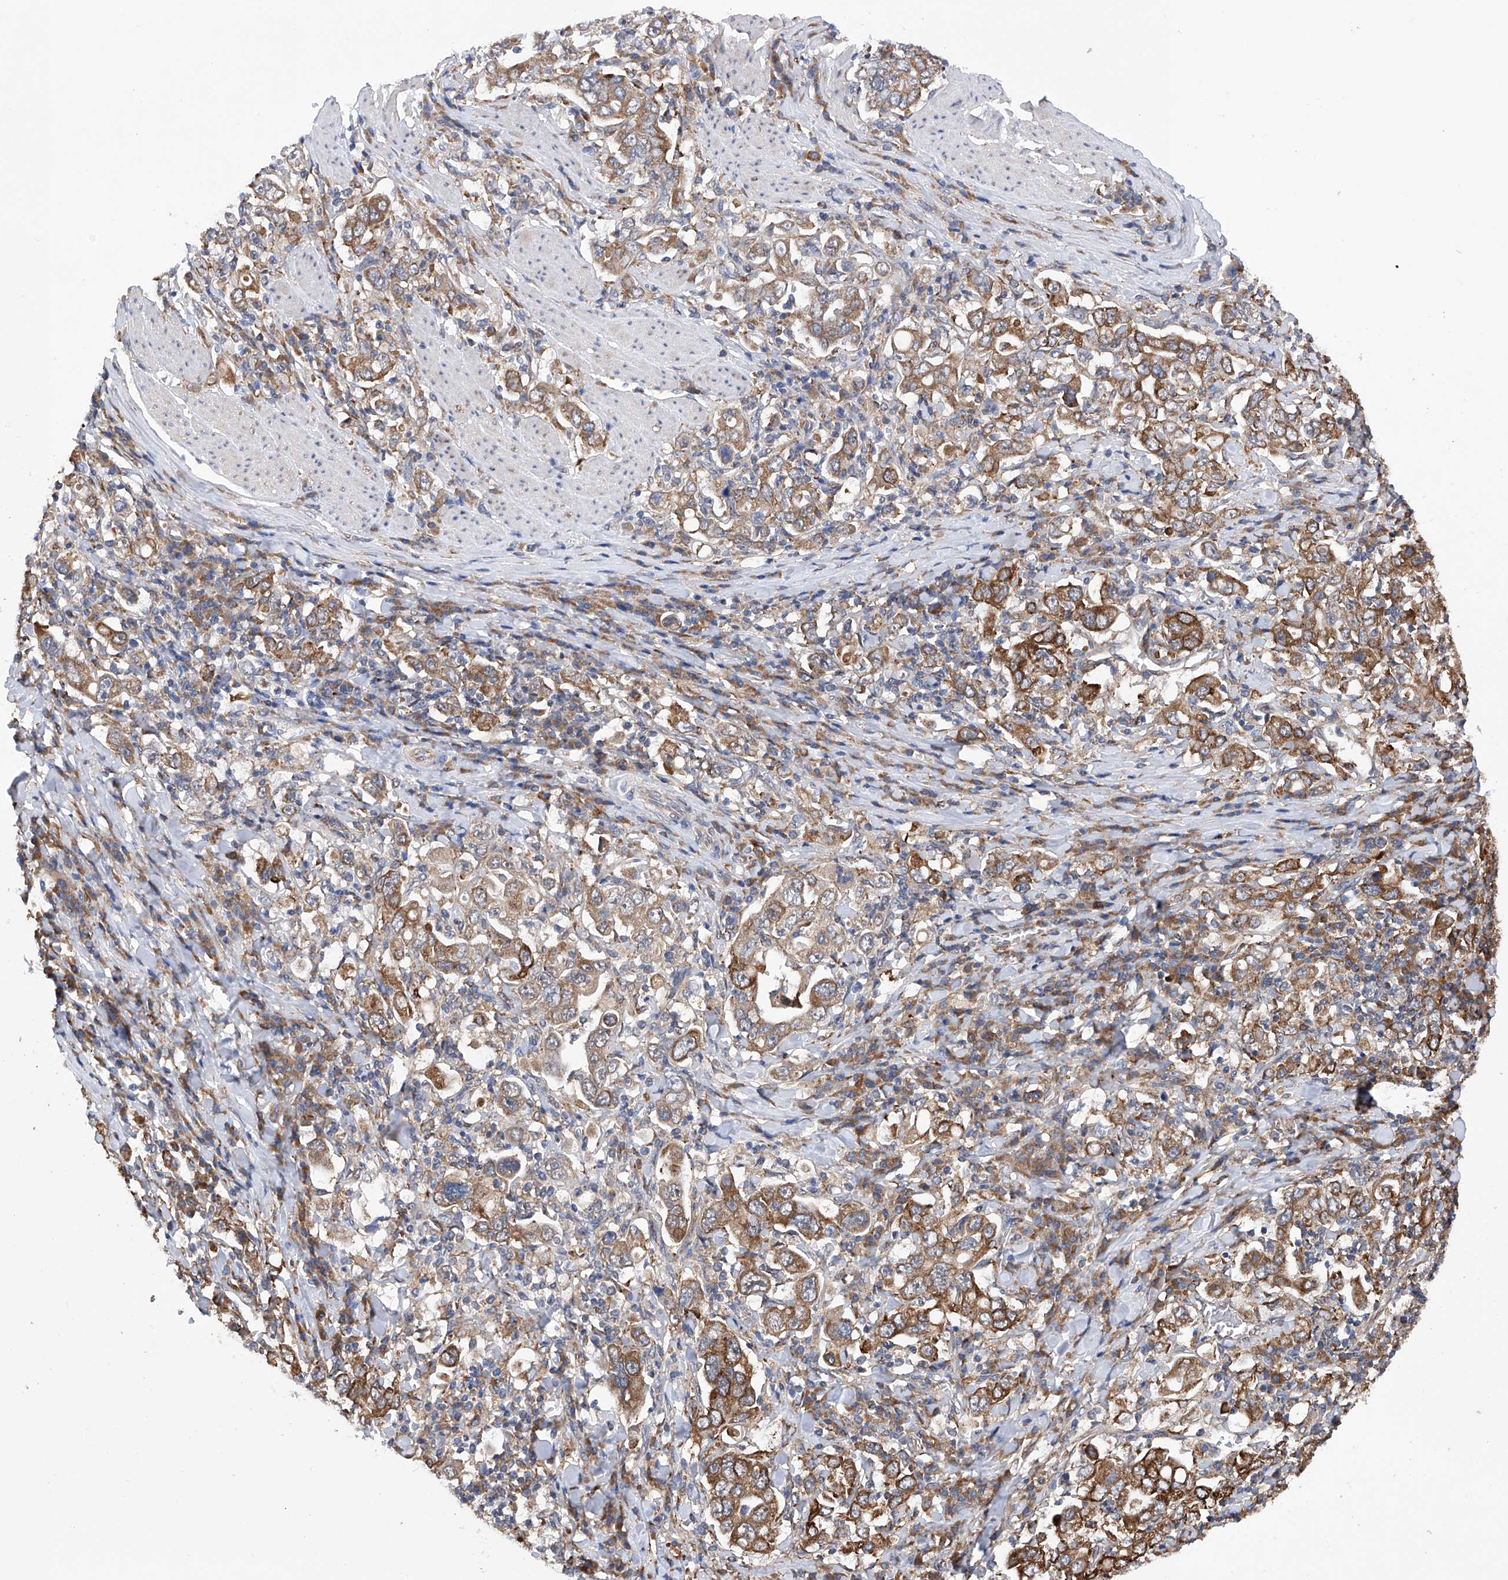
{"staining": {"intensity": "moderate", "quantity": ">75%", "location": "cytoplasmic/membranous"}, "tissue": "stomach cancer", "cell_type": "Tumor cells", "image_type": "cancer", "snomed": [{"axis": "morphology", "description": "Adenocarcinoma, NOS"}, {"axis": "topography", "description": "Stomach, upper"}], "caption": "Adenocarcinoma (stomach) was stained to show a protein in brown. There is medium levels of moderate cytoplasmic/membranous staining in approximately >75% of tumor cells.", "gene": "DNAH8", "patient": {"sex": "male", "age": 62}}